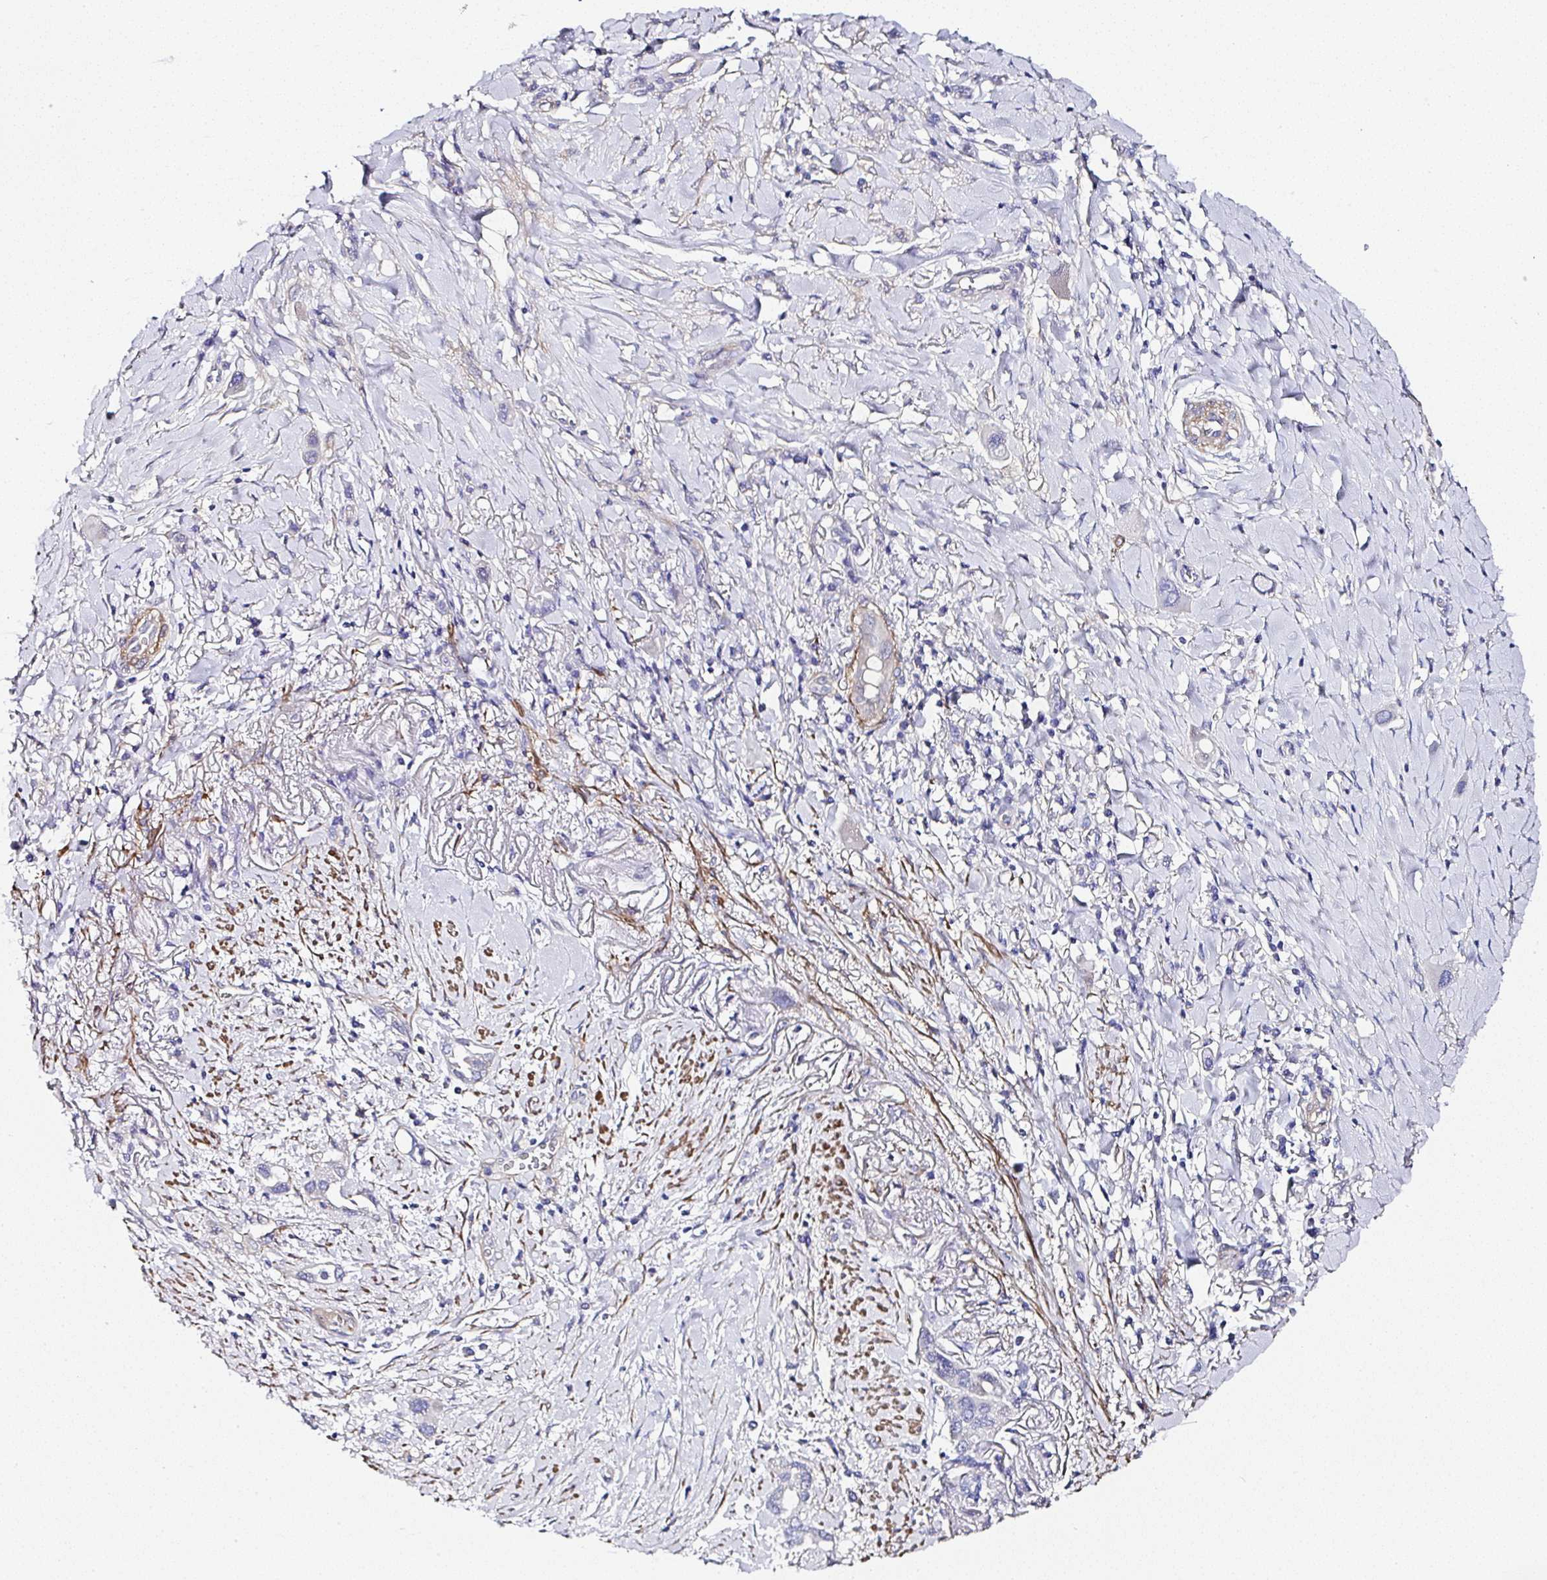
{"staining": {"intensity": "negative", "quantity": "none", "location": "none"}, "tissue": "lung cancer", "cell_type": "Tumor cells", "image_type": "cancer", "snomed": [{"axis": "morphology", "description": "Adenocarcinoma, NOS"}, {"axis": "topography", "description": "Lung"}], "caption": "Tumor cells show no significant protein expression in lung cancer (adenocarcinoma).", "gene": "PPFIA4", "patient": {"sex": "male", "age": 76}}